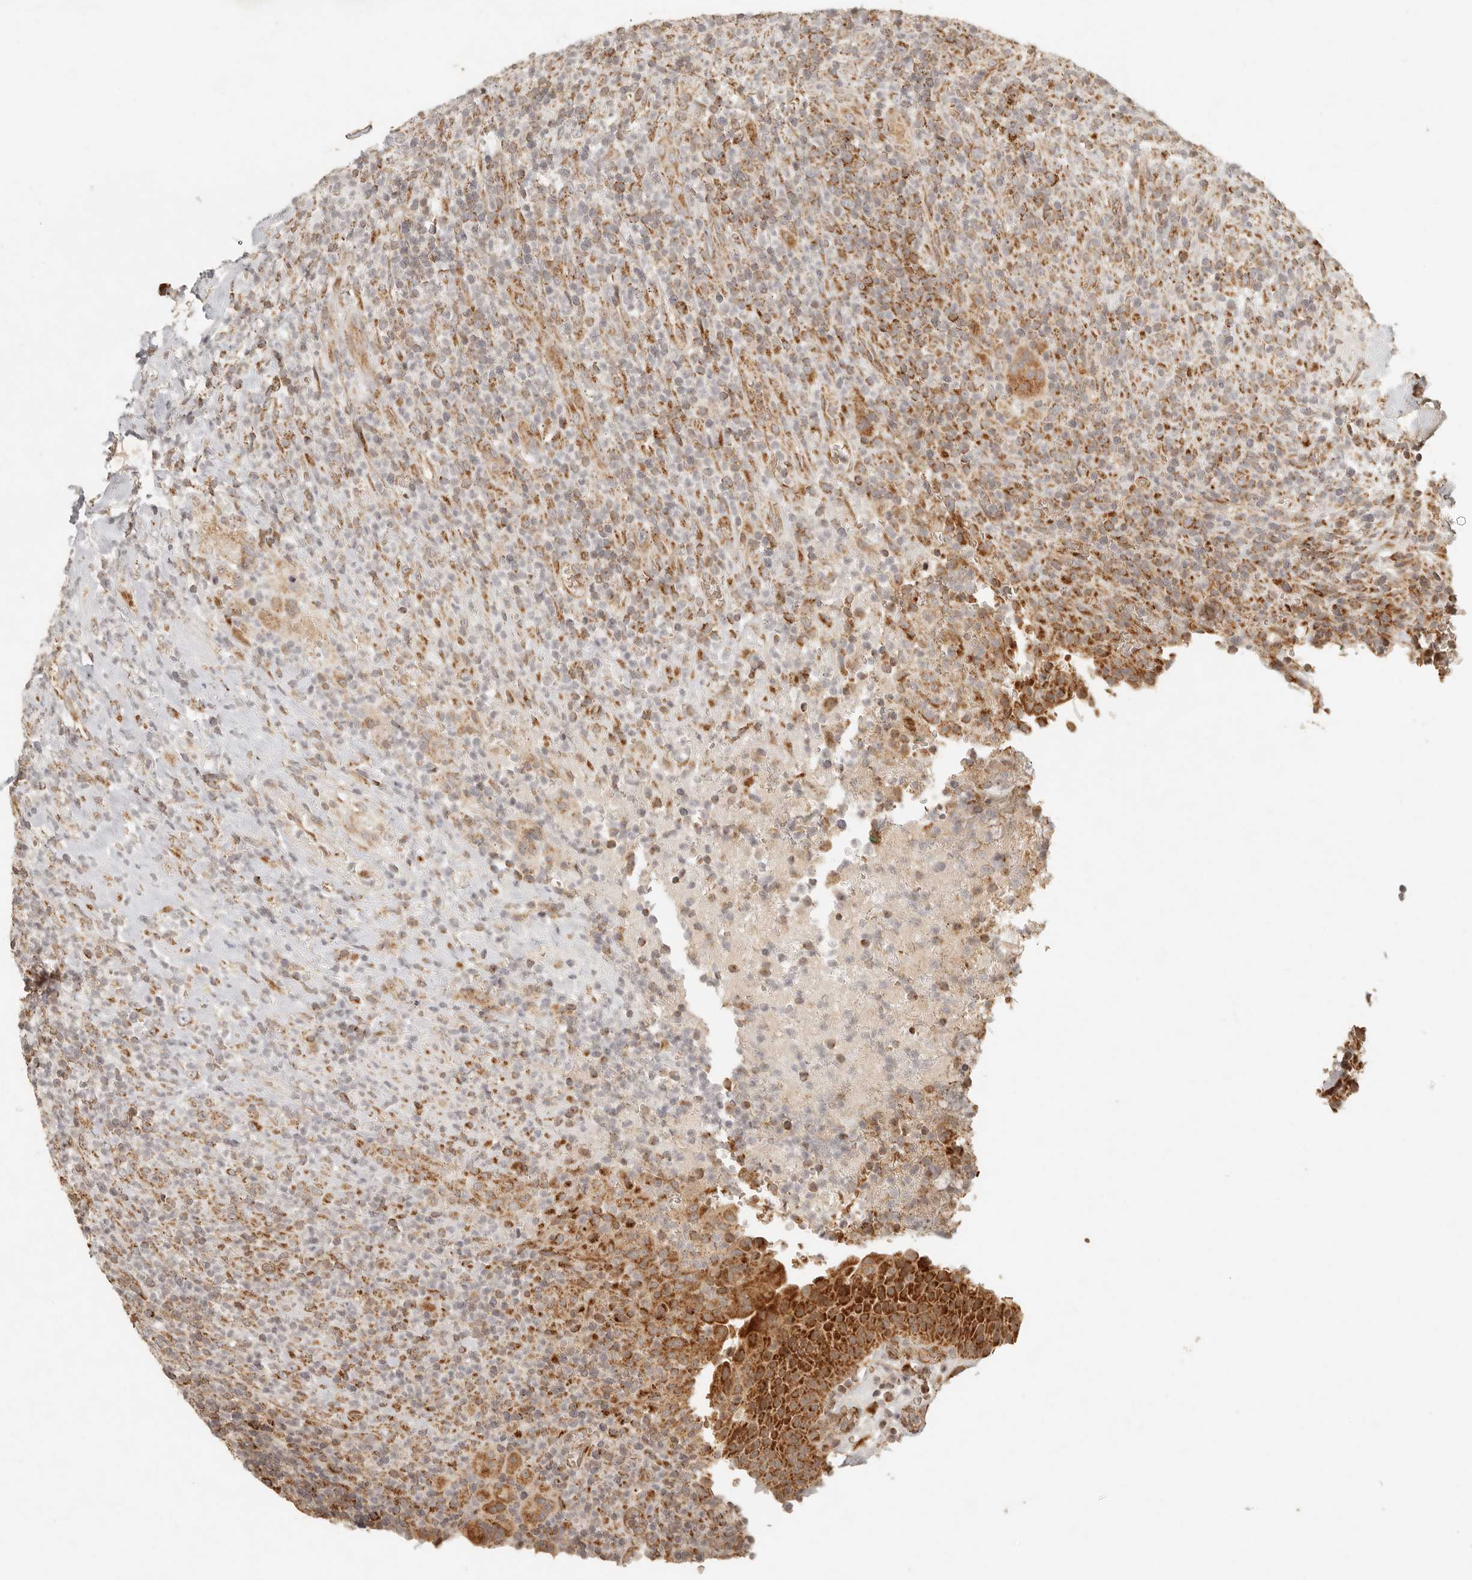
{"staining": {"intensity": "moderate", "quantity": ">75%", "location": "cytoplasmic/membranous"}, "tissue": "urinary bladder", "cell_type": "Urothelial cells", "image_type": "normal", "snomed": [{"axis": "morphology", "description": "Normal tissue, NOS"}, {"axis": "morphology", "description": "Inflammation, NOS"}, {"axis": "topography", "description": "Urinary bladder"}], "caption": "Brown immunohistochemical staining in benign urinary bladder shows moderate cytoplasmic/membranous expression in about >75% of urothelial cells. Nuclei are stained in blue.", "gene": "MRPL55", "patient": {"sex": "female", "age": 75}}